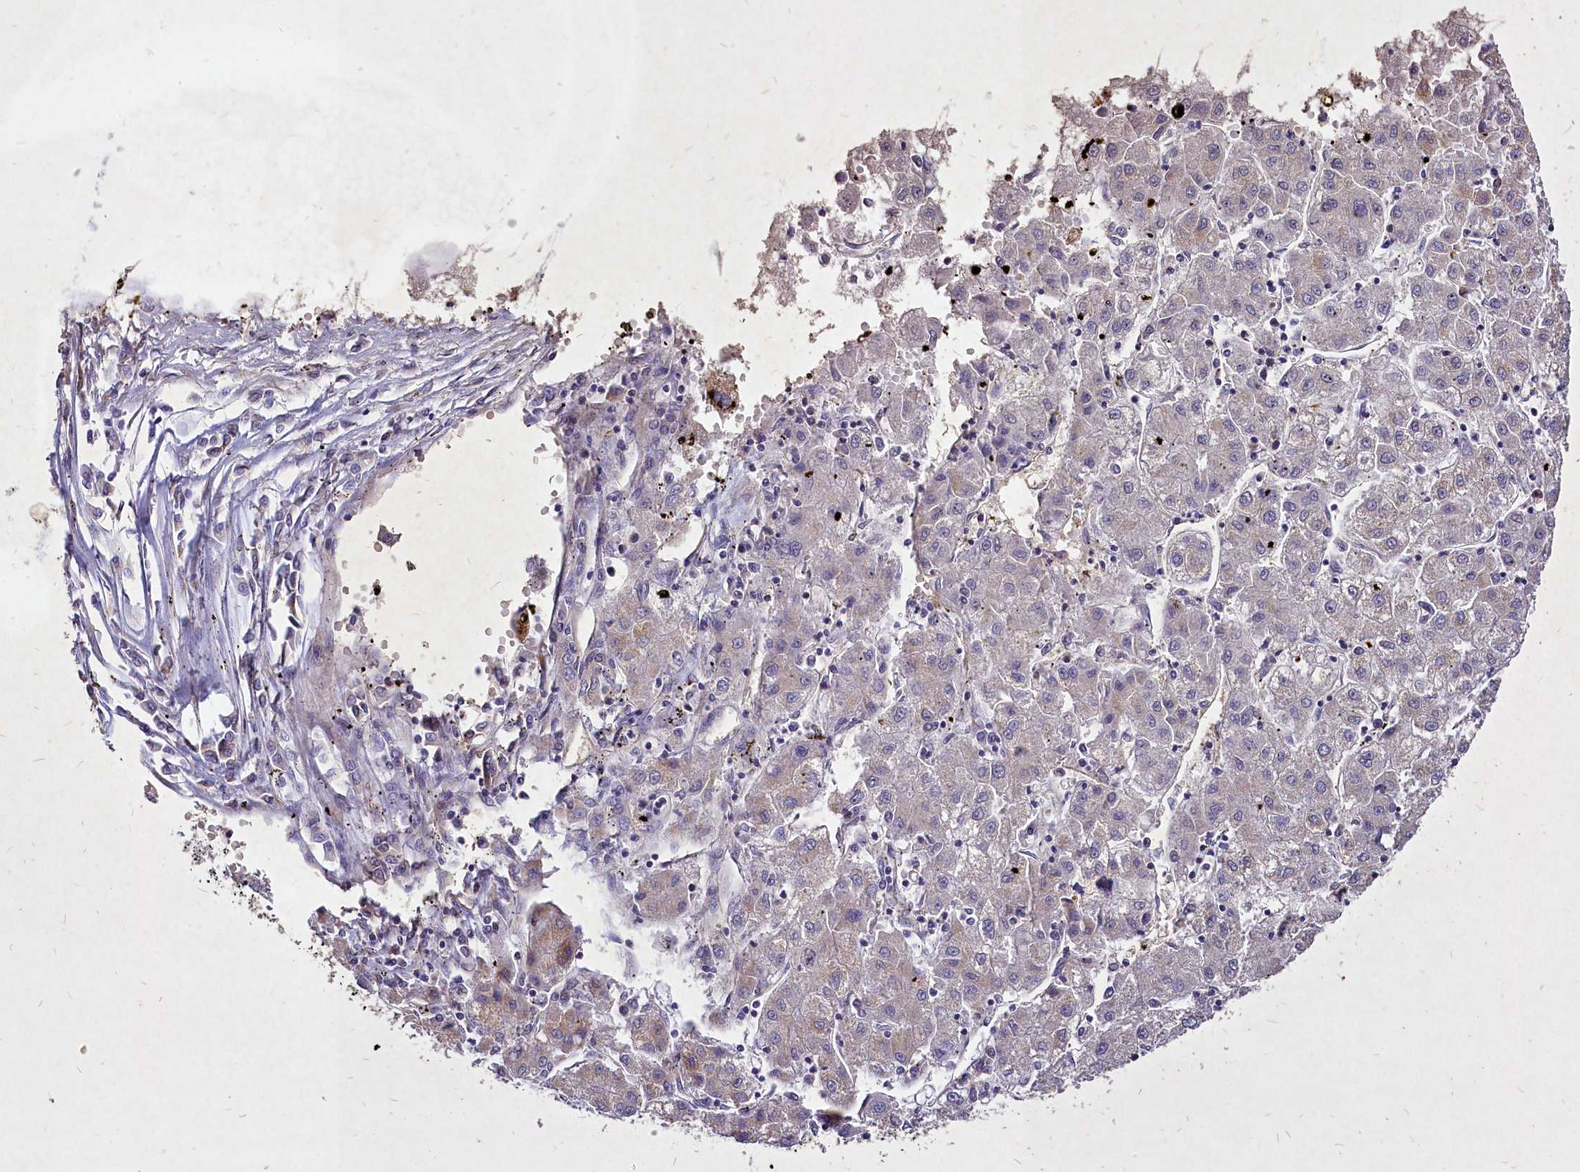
{"staining": {"intensity": "moderate", "quantity": "25%-75%", "location": "cytoplasmic/membranous"}, "tissue": "liver cancer", "cell_type": "Tumor cells", "image_type": "cancer", "snomed": [{"axis": "morphology", "description": "Carcinoma, Hepatocellular, NOS"}, {"axis": "topography", "description": "Liver"}], "caption": "Protein staining of hepatocellular carcinoma (liver) tissue displays moderate cytoplasmic/membranous expression in about 25%-75% of tumor cells.", "gene": "SKA1", "patient": {"sex": "male", "age": 72}}